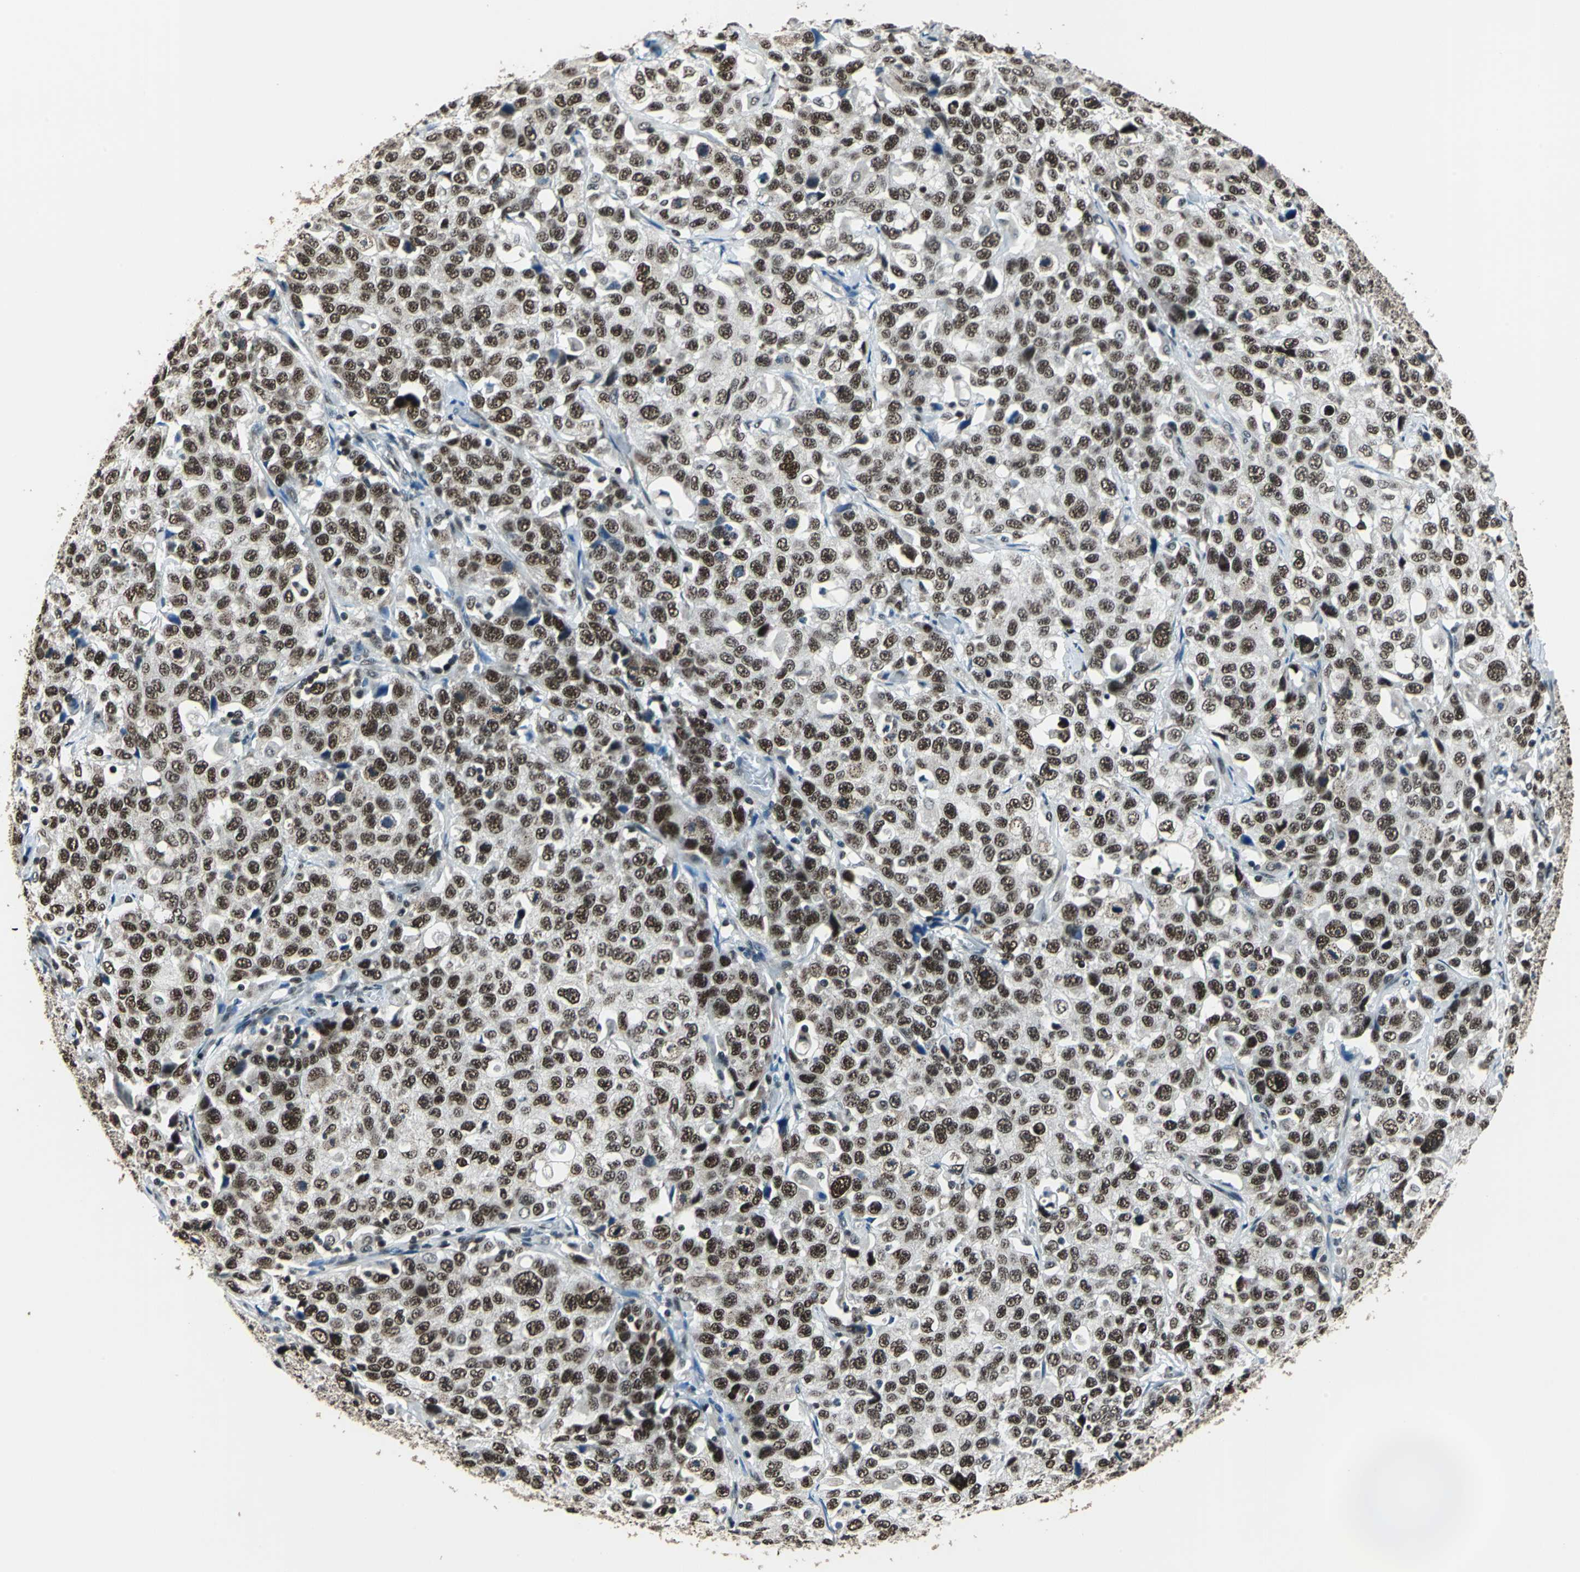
{"staining": {"intensity": "moderate", "quantity": ">75%", "location": "nuclear"}, "tissue": "stomach cancer", "cell_type": "Tumor cells", "image_type": "cancer", "snomed": [{"axis": "morphology", "description": "Normal tissue, NOS"}, {"axis": "morphology", "description": "Adenocarcinoma, NOS"}, {"axis": "topography", "description": "Stomach"}], "caption": "Stomach cancer stained with a brown dye displays moderate nuclear positive positivity in approximately >75% of tumor cells.", "gene": "BCLAF1", "patient": {"sex": "male", "age": 48}}